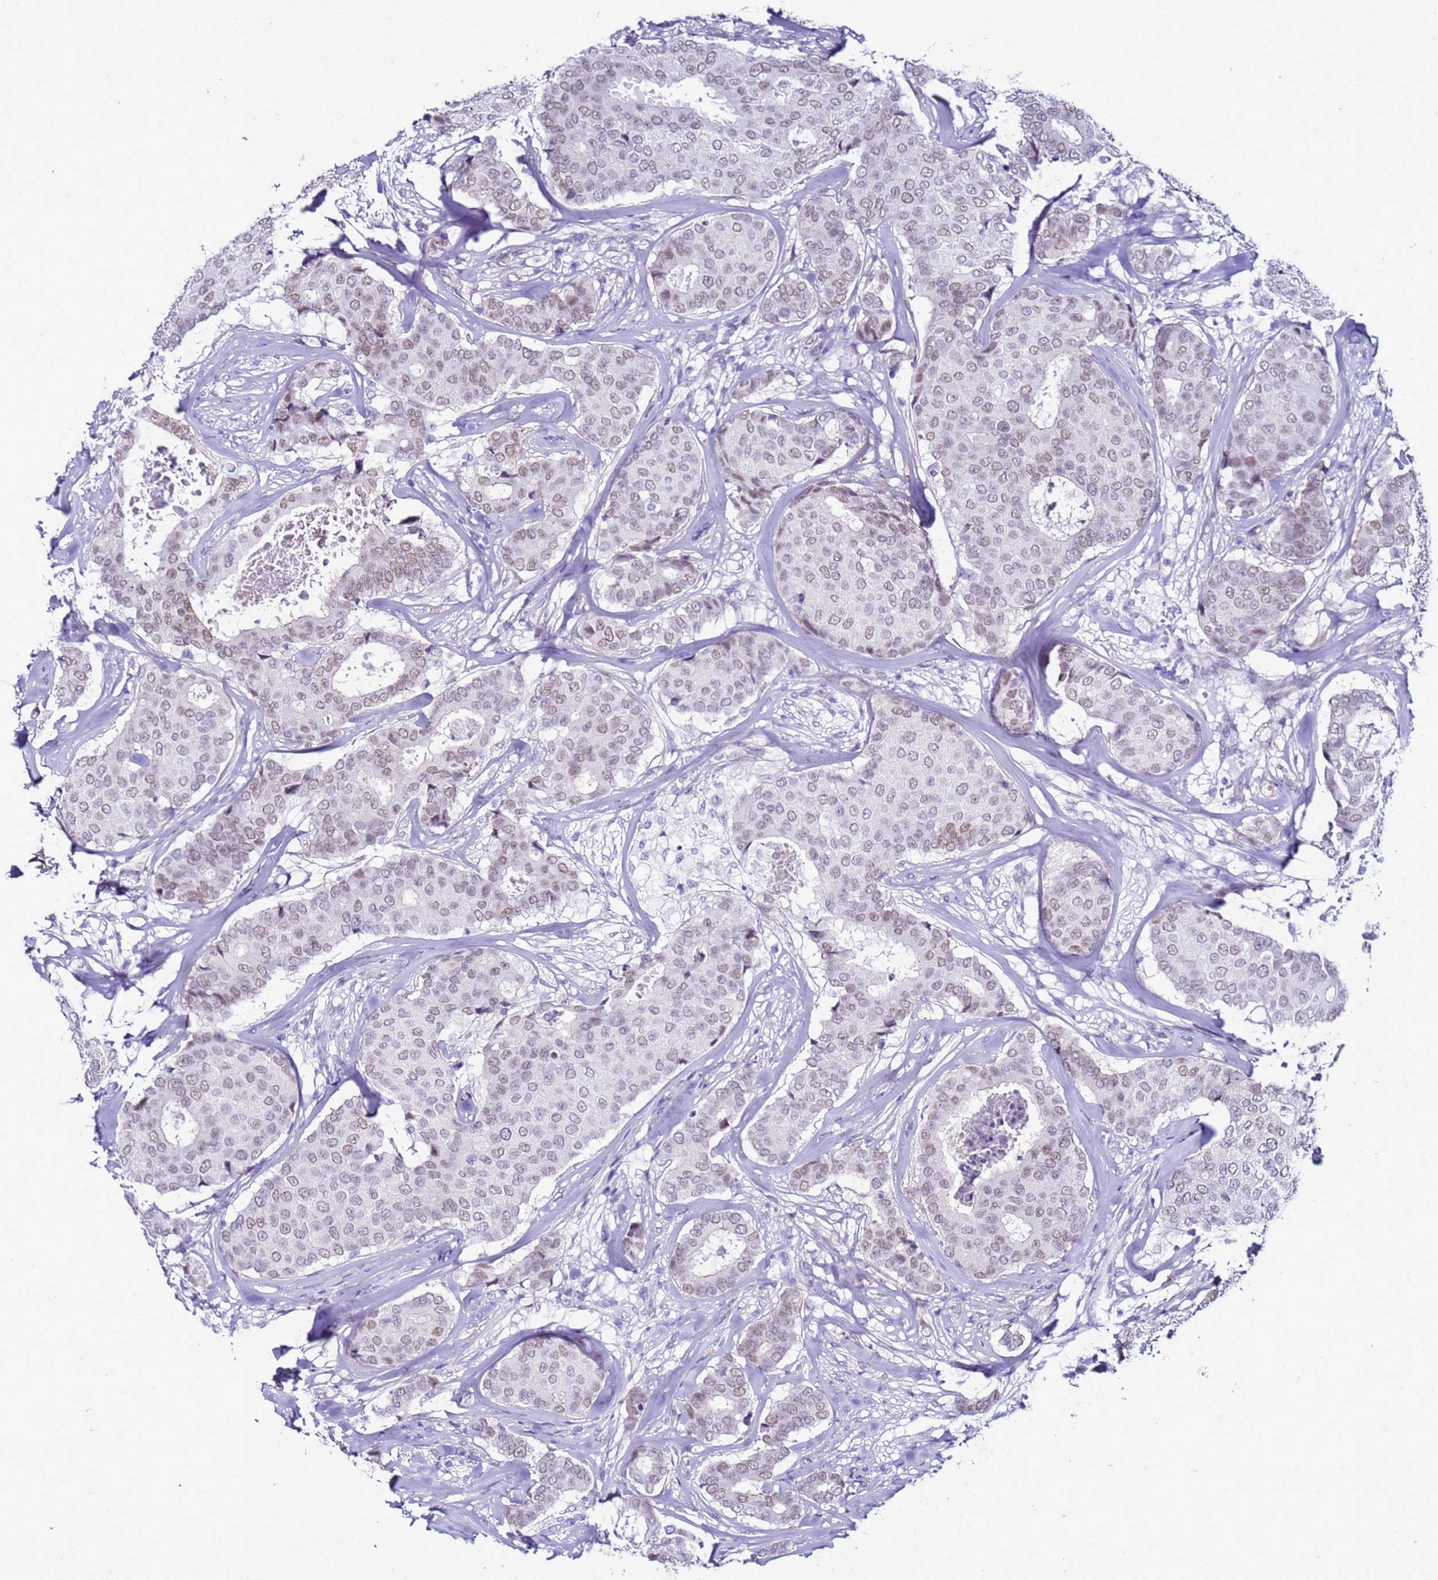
{"staining": {"intensity": "weak", "quantity": ">75%", "location": "nuclear"}, "tissue": "breast cancer", "cell_type": "Tumor cells", "image_type": "cancer", "snomed": [{"axis": "morphology", "description": "Duct carcinoma"}, {"axis": "topography", "description": "Breast"}], "caption": "High-magnification brightfield microscopy of breast cancer (infiltrating ductal carcinoma) stained with DAB (3,3'-diaminobenzidine) (brown) and counterstained with hematoxylin (blue). tumor cells exhibit weak nuclear positivity is seen in about>75% of cells.", "gene": "BCL7A", "patient": {"sex": "female", "age": 75}}